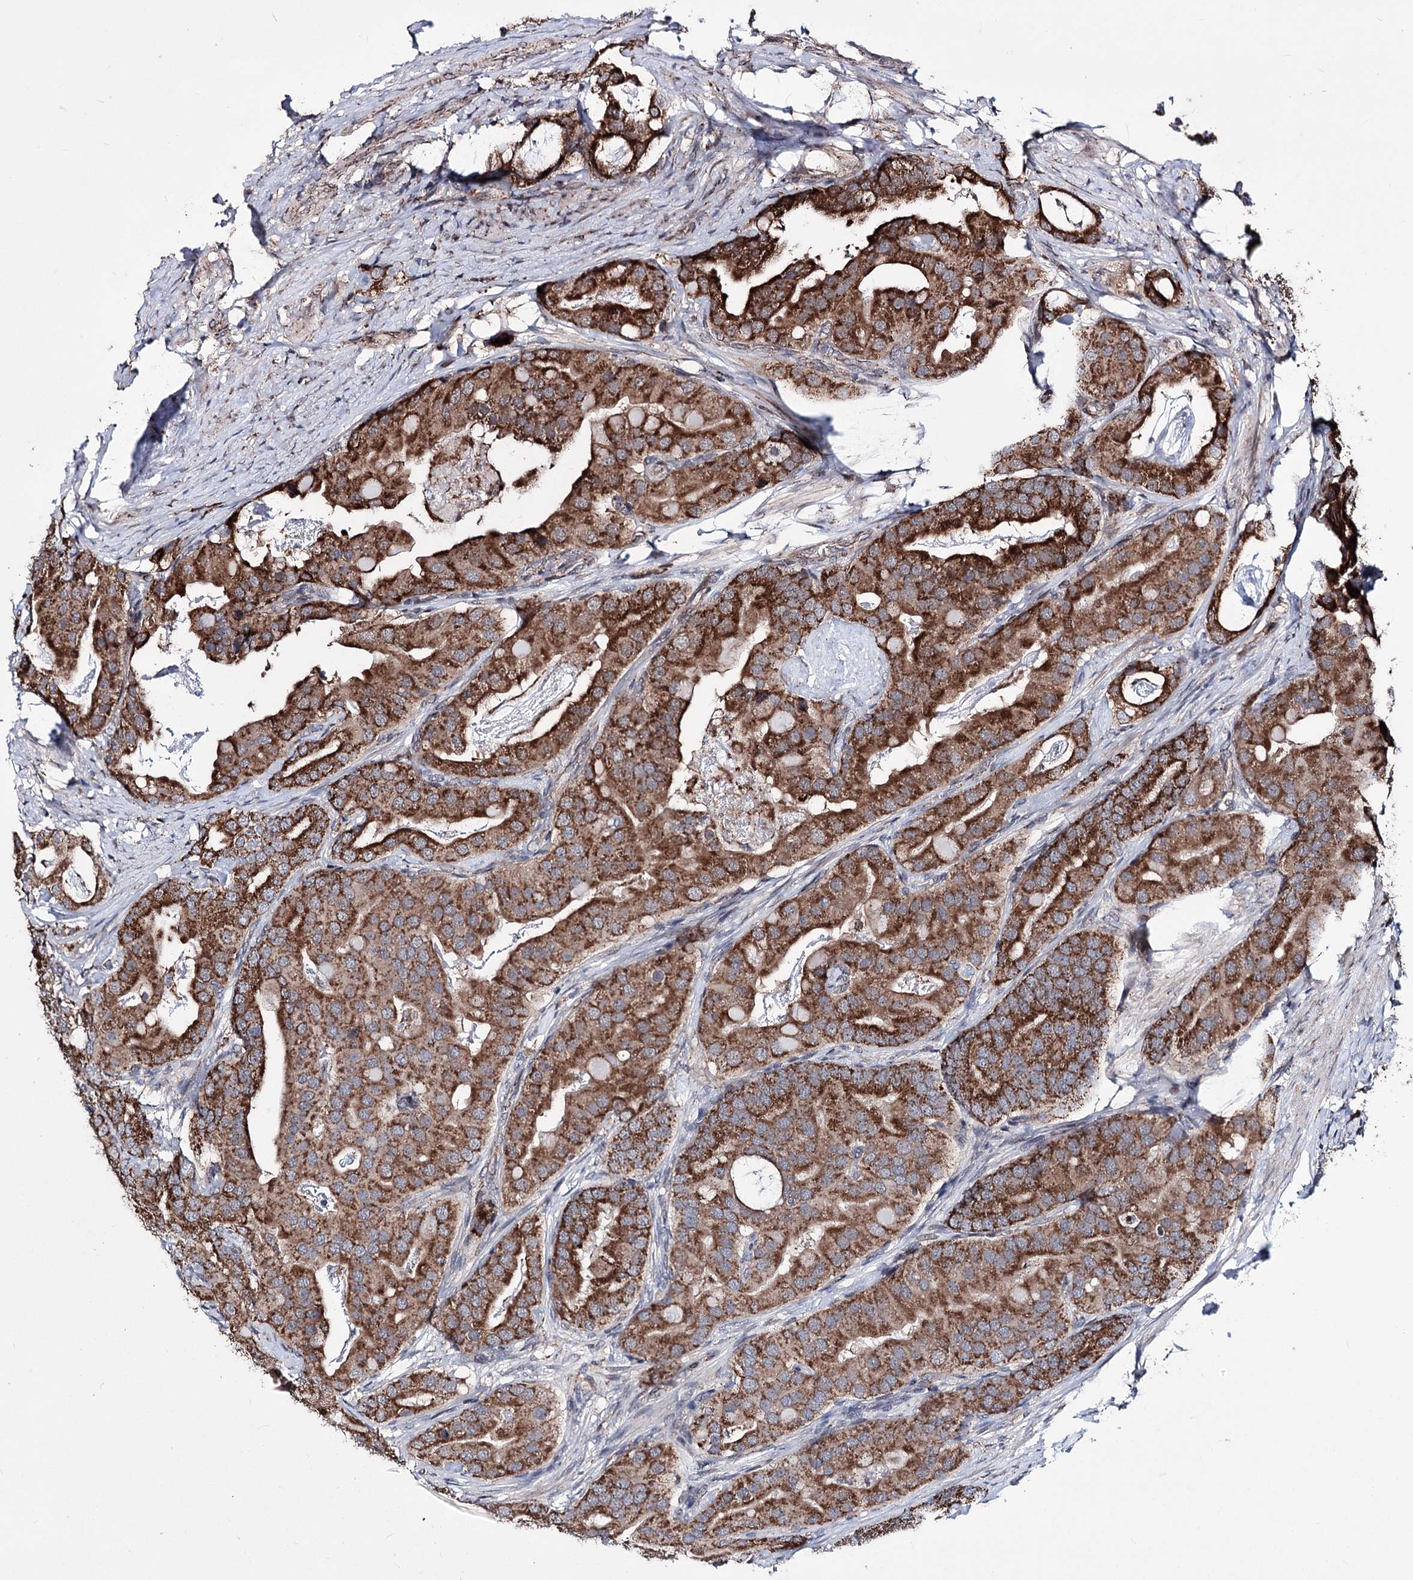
{"staining": {"intensity": "strong", "quantity": ">75%", "location": "cytoplasmic/membranous"}, "tissue": "prostate cancer", "cell_type": "Tumor cells", "image_type": "cancer", "snomed": [{"axis": "morphology", "description": "Adenocarcinoma, Low grade"}, {"axis": "topography", "description": "Prostate"}], "caption": "IHC image of prostate cancer stained for a protein (brown), which demonstrates high levels of strong cytoplasmic/membranous expression in about >75% of tumor cells.", "gene": "CREB3L4", "patient": {"sex": "male", "age": 71}}